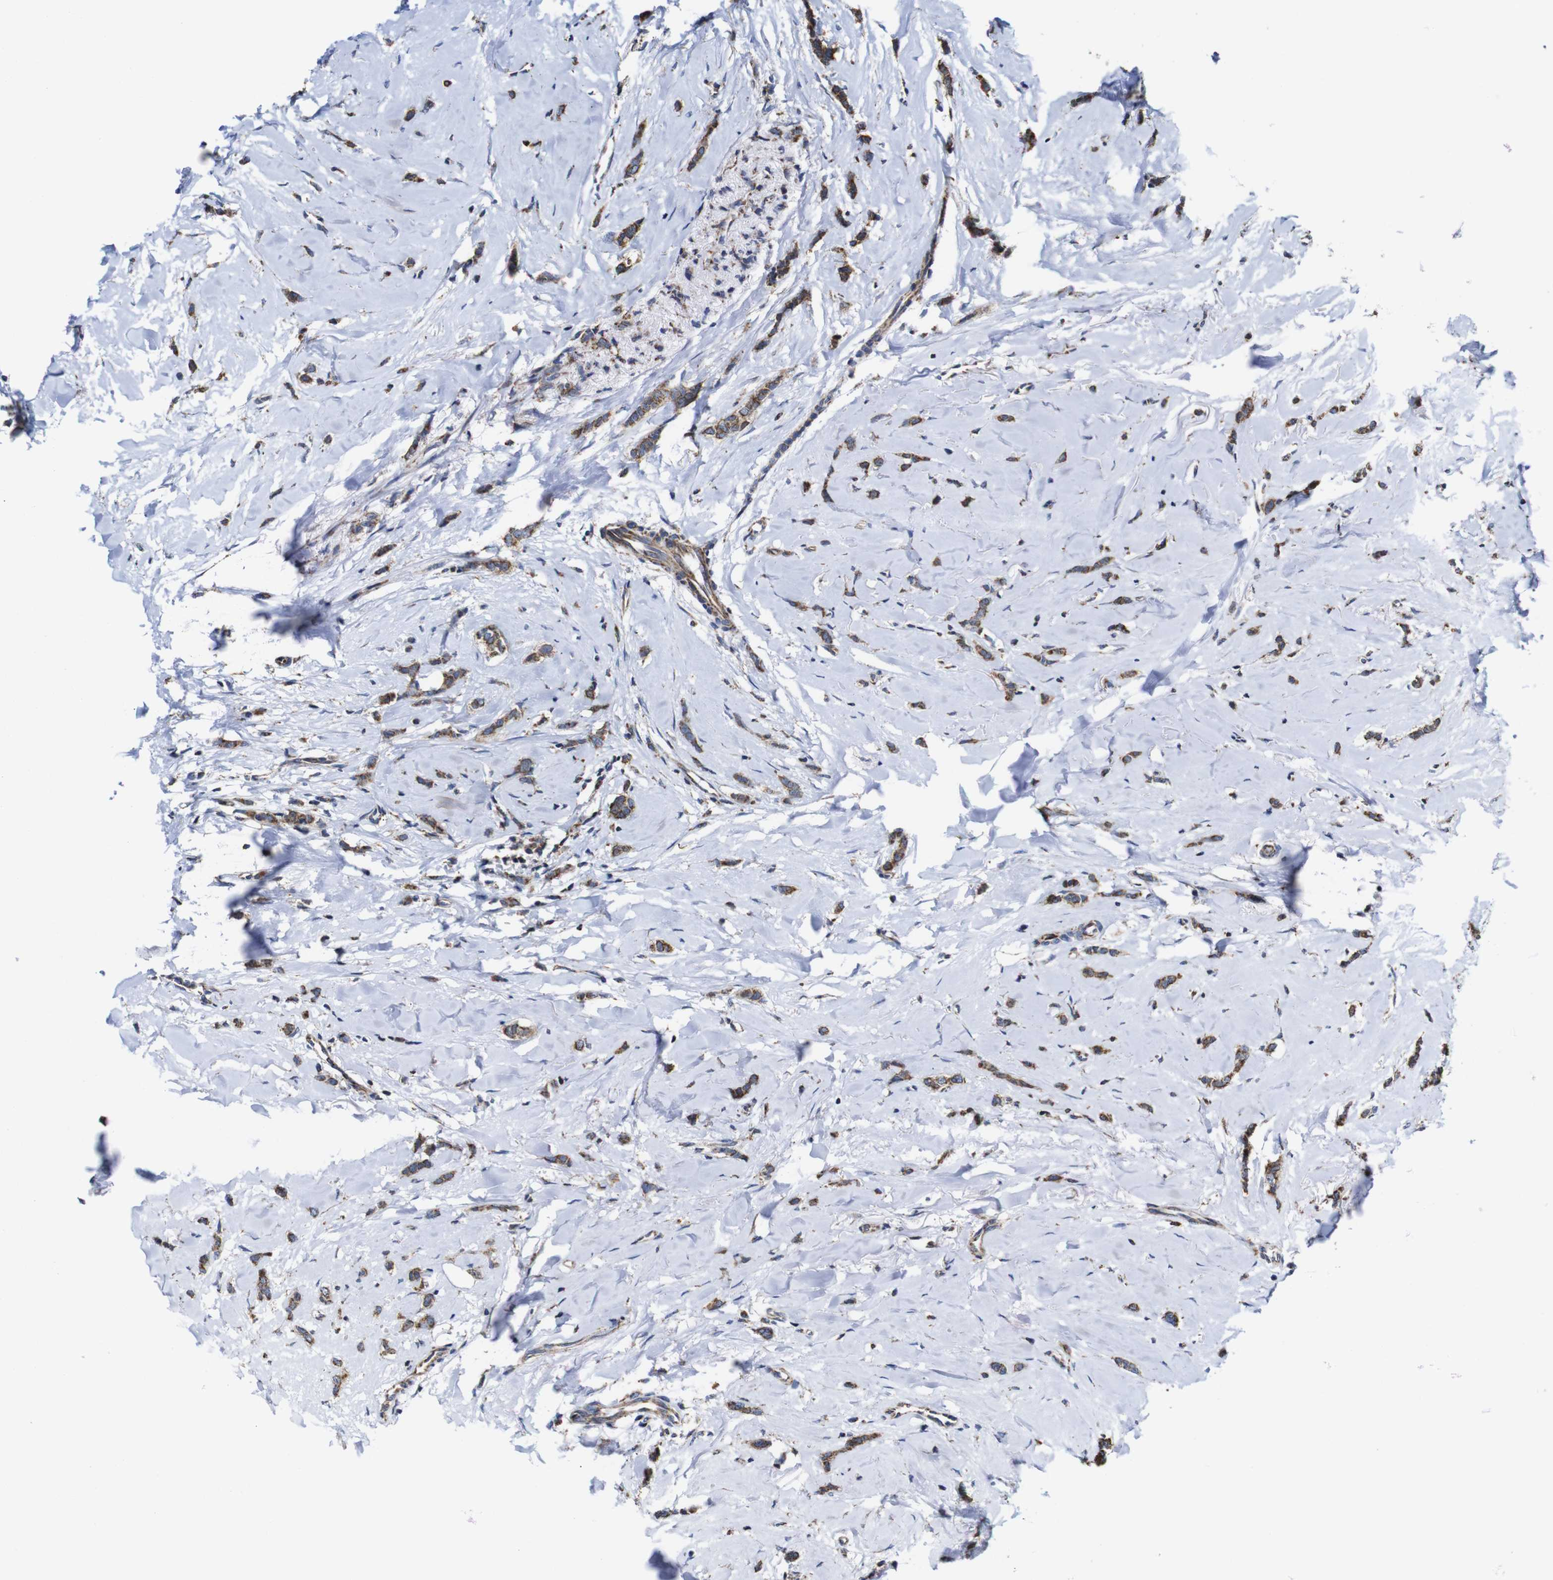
{"staining": {"intensity": "moderate", "quantity": ">75%", "location": "cytoplasmic/membranous"}, "tissue": "breast cancer", "cell_type": "Tumor cells", "image_type": "cancer", "snomed": [{"axis": "morphology", "description": "Lobular carcinoma"}, {"axis": "topography", "description": "Skin"}, {"axis": "topography", "description": "Breast"}], "caption": "High-magnification brightfield microscopy of breast cancer stained with DAB (3,3'-diaminobenzidine) (brown) and counterstained with hematoxylin (blue). tumor cells exhibit moderate cytoplasmic/membranous expression is seen in approximately>75% of cells.", "gene": "C17orf80", "patient": {"sex": "female", "age": 46}}